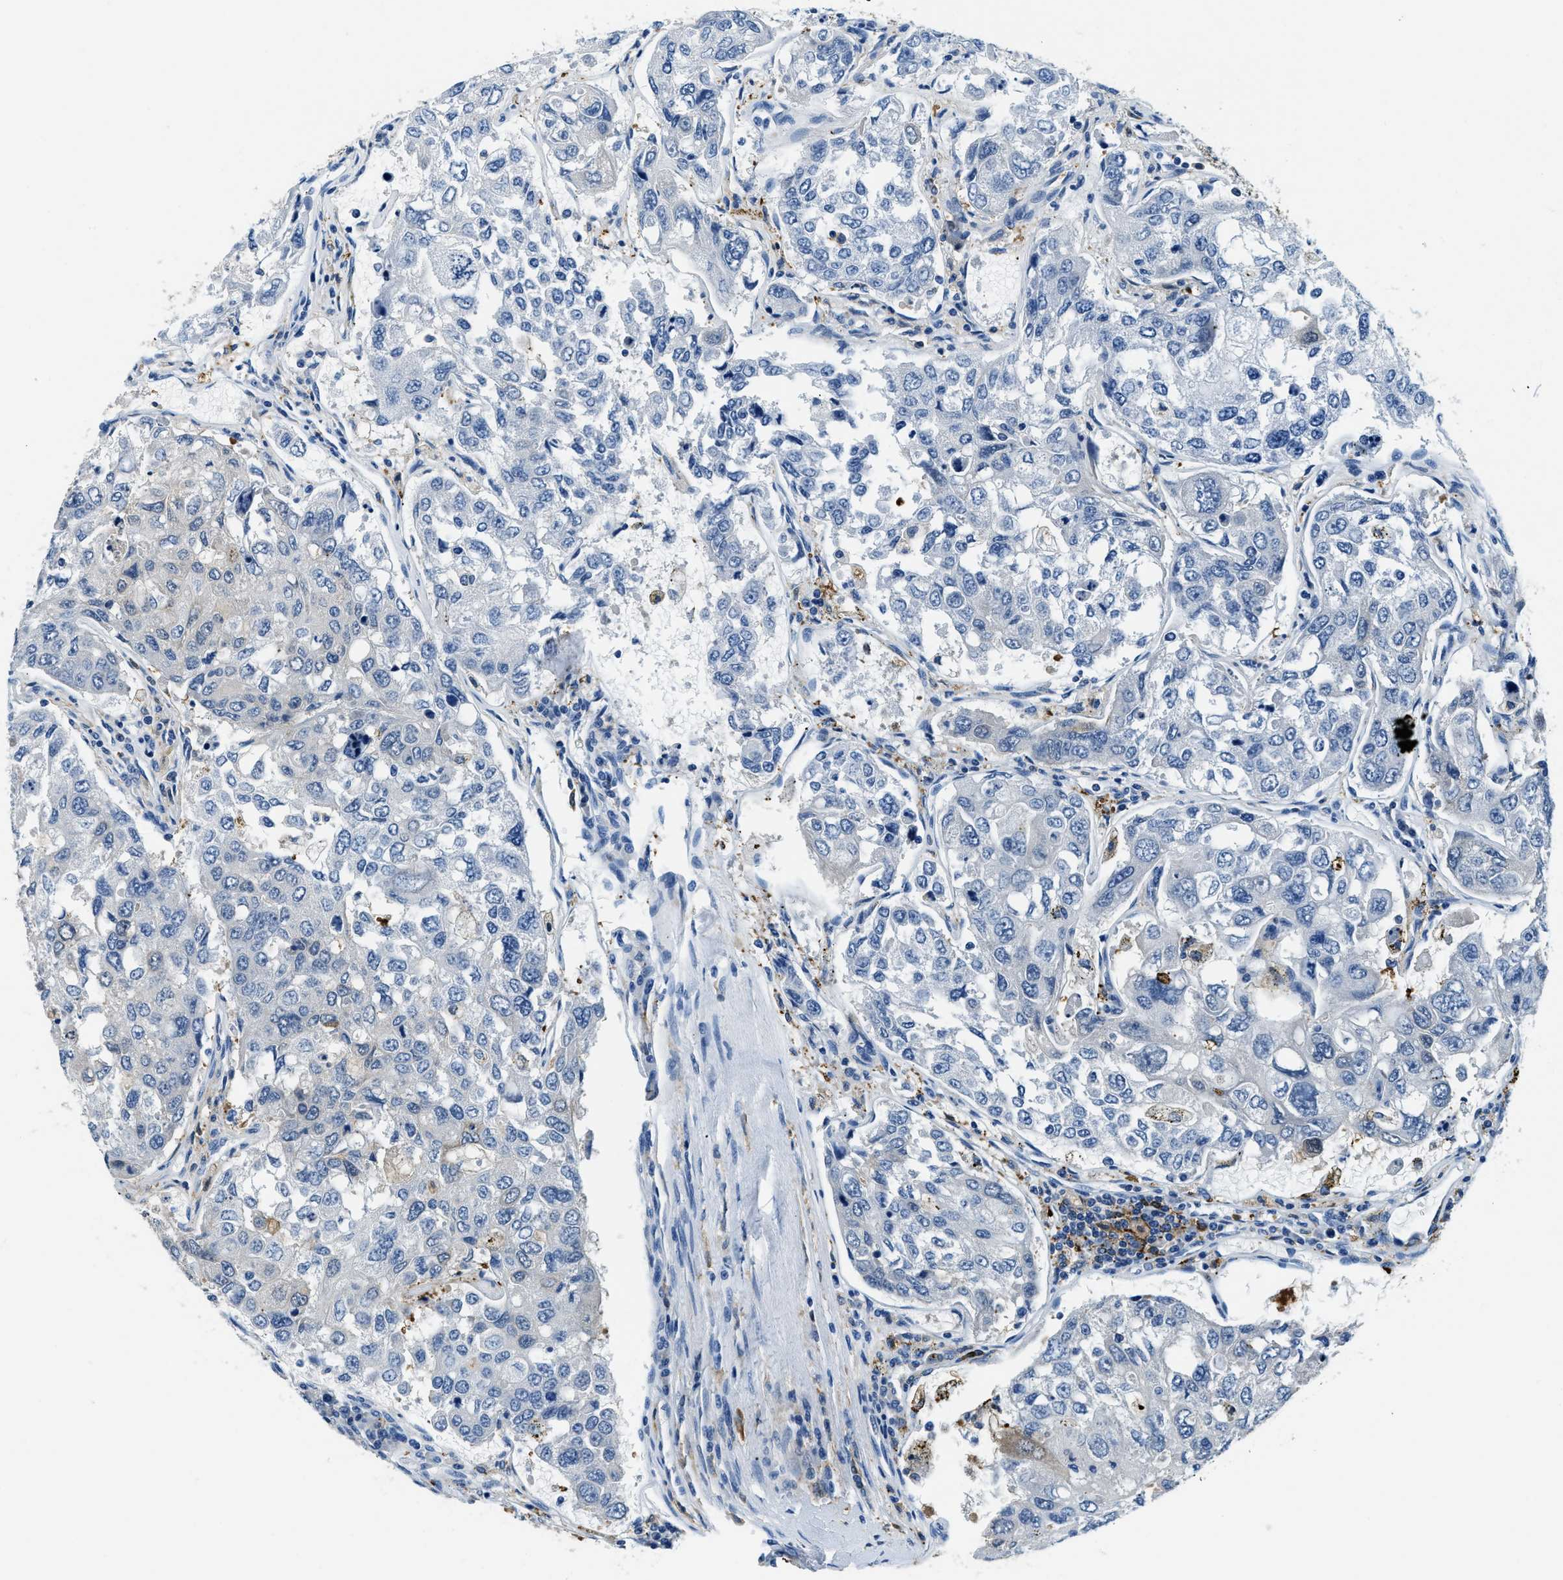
{"staining": {"intensity": "moderate", "quantity": "<25%", "location": "cytoplasmic/membranous,nuclear"}, "tissue": "urothelial cancer", "cell_type": "Tumor cells", "image_type": "cancer", "snomed": [{"axis": "morphology", "description": "Urothelial carcinoma, High grade"}, {"axis": "topography", "description": "Lymph node"}, {"axis": "topography", "description": "Urinary bladder"}], "caption": "Urothelial cancer stained with DAB immunohistochemistry exhibits low levels of moderate cytoplasmic/membranous and nuclear staining in about <25% of tumor cells. (Stains: DAB (3,3'-diaminobenzidine) in brown, nuclei in blue, Microscopy: brightfield microscopy at high magnification).", "gene": "CAPG", "patient": {"sex": "male", "age": 51}}